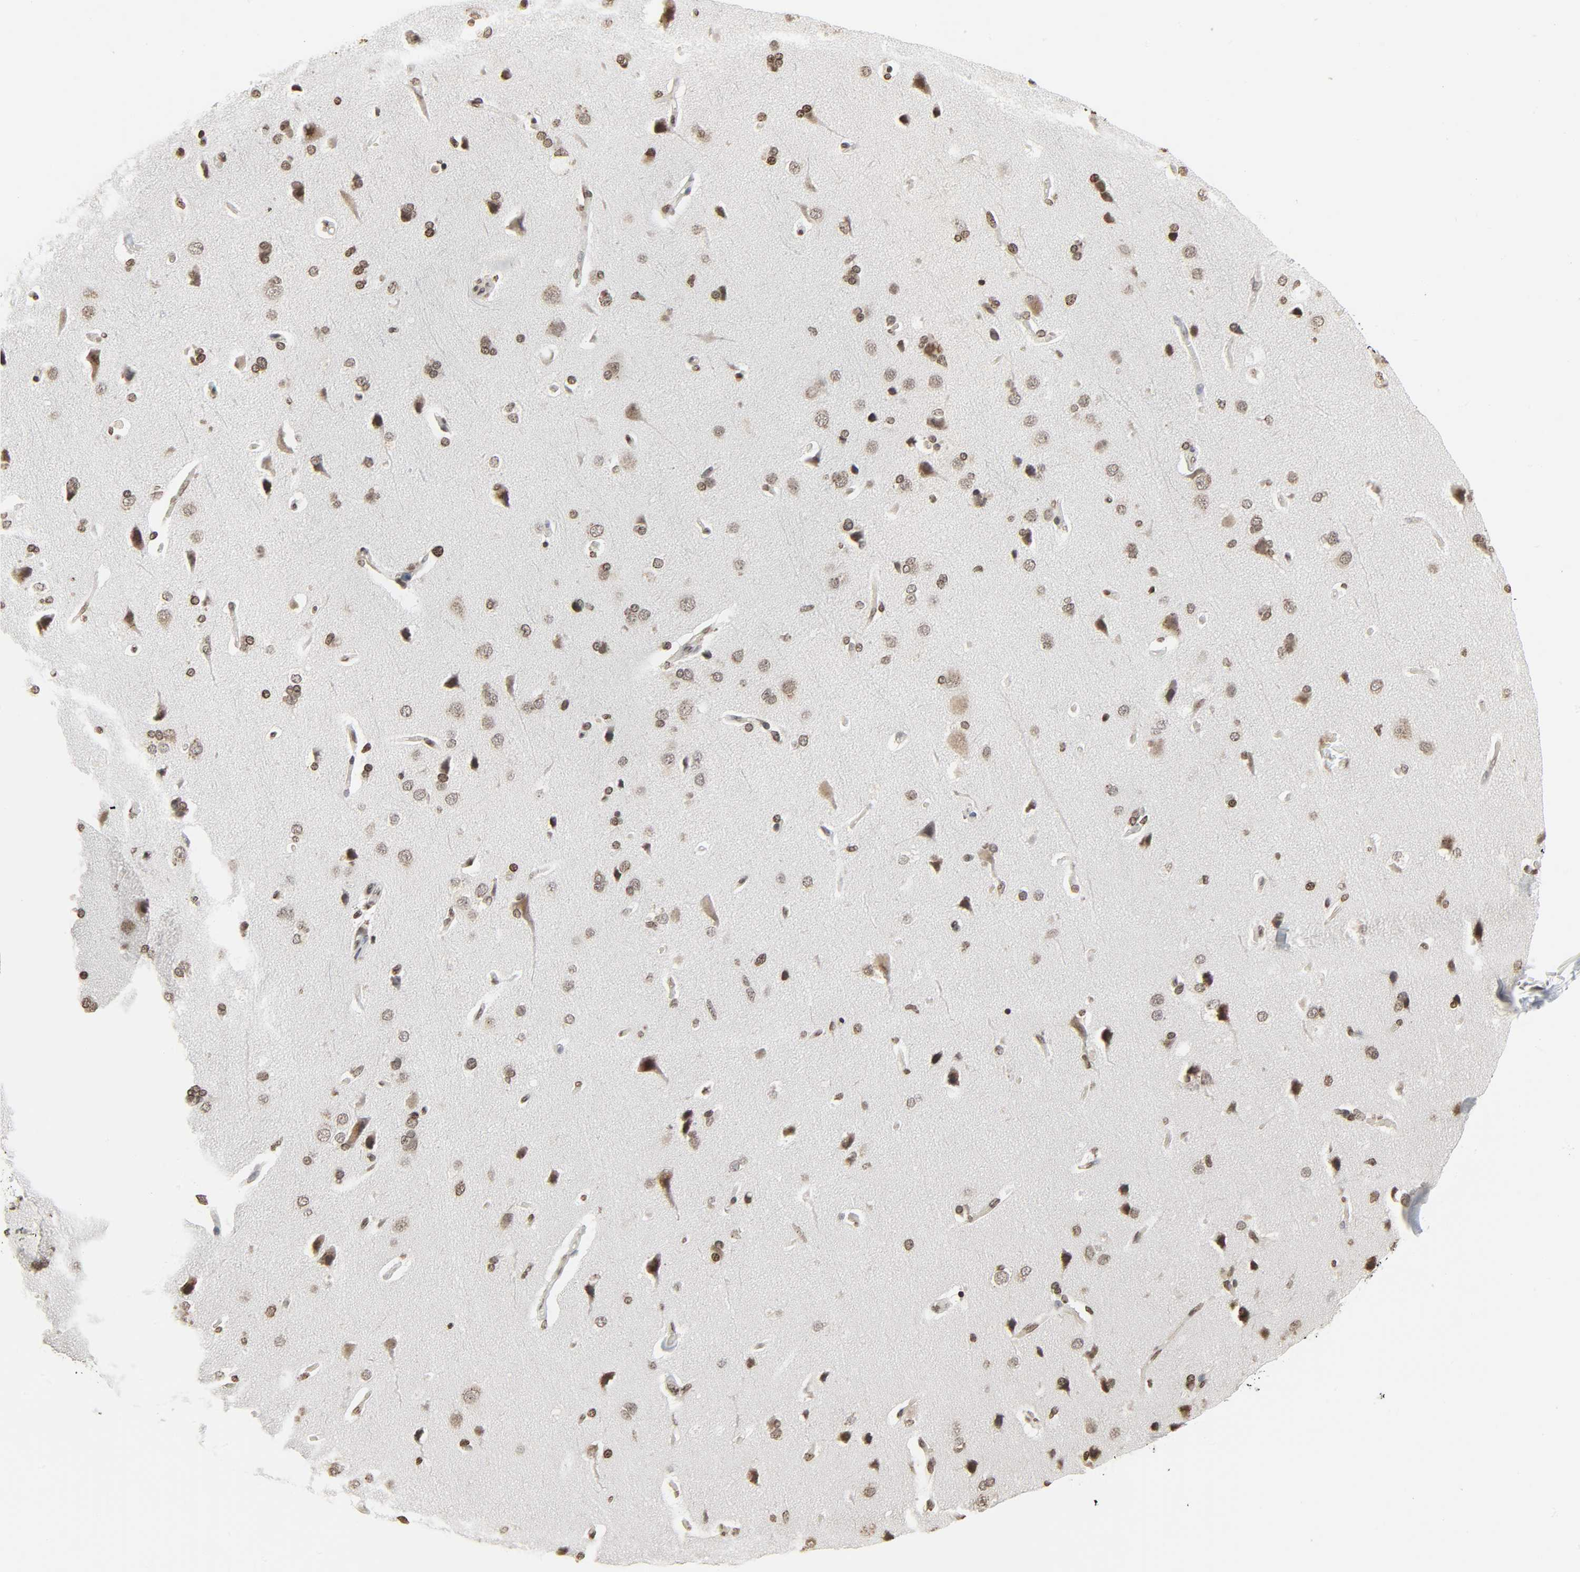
{"staining": {"intensity": "moderate", "quantity": ">75%", "location": "nuclear"}, "tissue": "cerebral cortex", "cell_type": "Endothelial cells", "image_type": "normal", "snomed": [{"axis": "morphology", "description": "Normal tissue, NOS"}, {"axis": "topography", "description": "Cerebral cortex"}], "caption": "Immunohistochemical staining of unremarkable cerebral cortex reveals moderate nuclear protein positivity in approximately >75% of endothelial cells. (DAB (3,3'-diaminobenzidine) IHC with brightfield microscopy, high magnification).", "gene": "ELAVL1", "patient": {"sex": "male", "age": 62}}